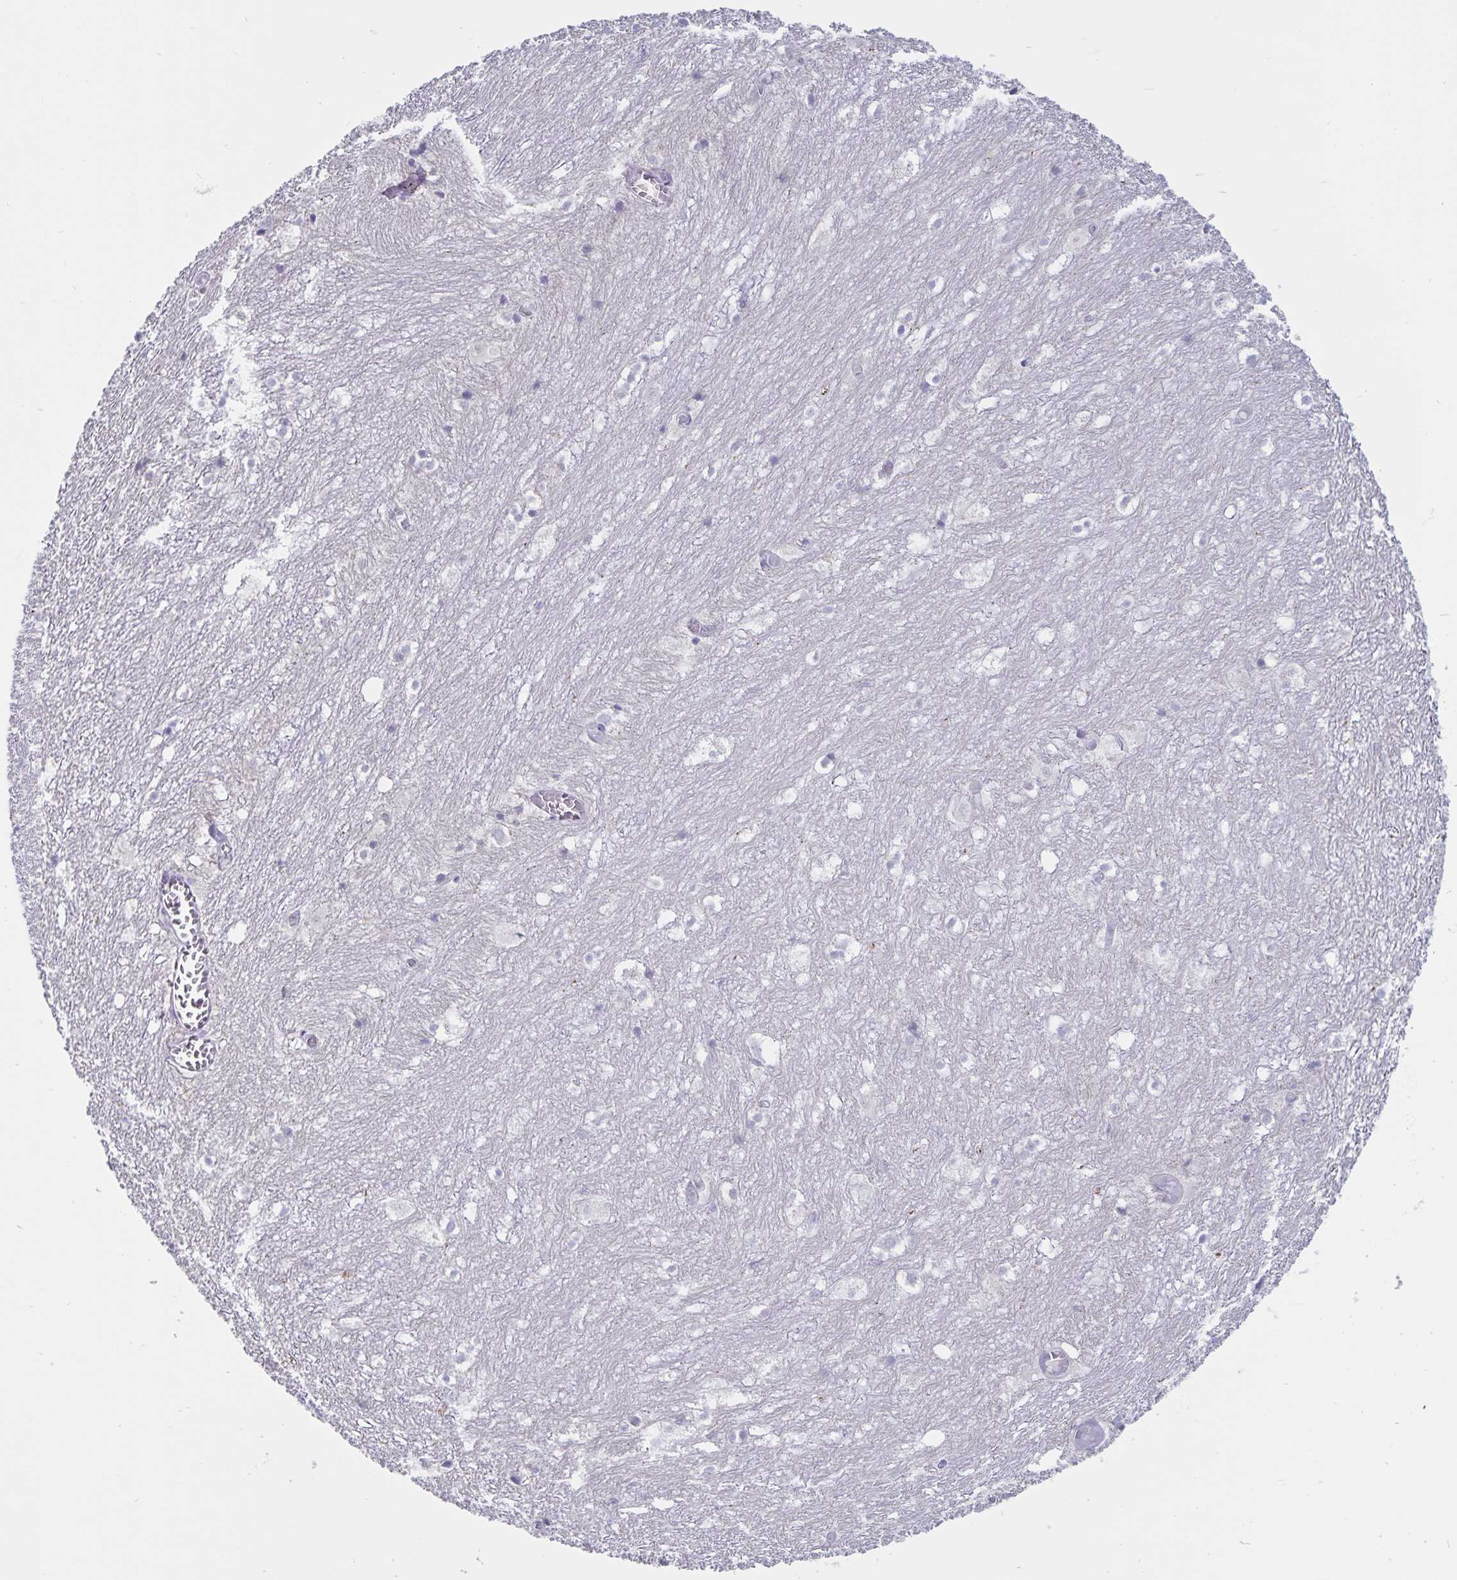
{"staining": {"intensity": "negative", "quantity": "none", "location": "none"}, "tissue": "hippocampus", "cell_type": "Glial cells", "image_type": "normal", "snomed": [{"axis": "morphology", "description": "Normal tissue, NOS"}, {"axis": "topography", "description": "Hippocampus"}], "caption": "Human hippocampus stained for a protein using immunohistochemistry (IHC) displays no positivity in glial cells.", "gene": "GNLY", "patient": {"sex": "female", "age": 52}}